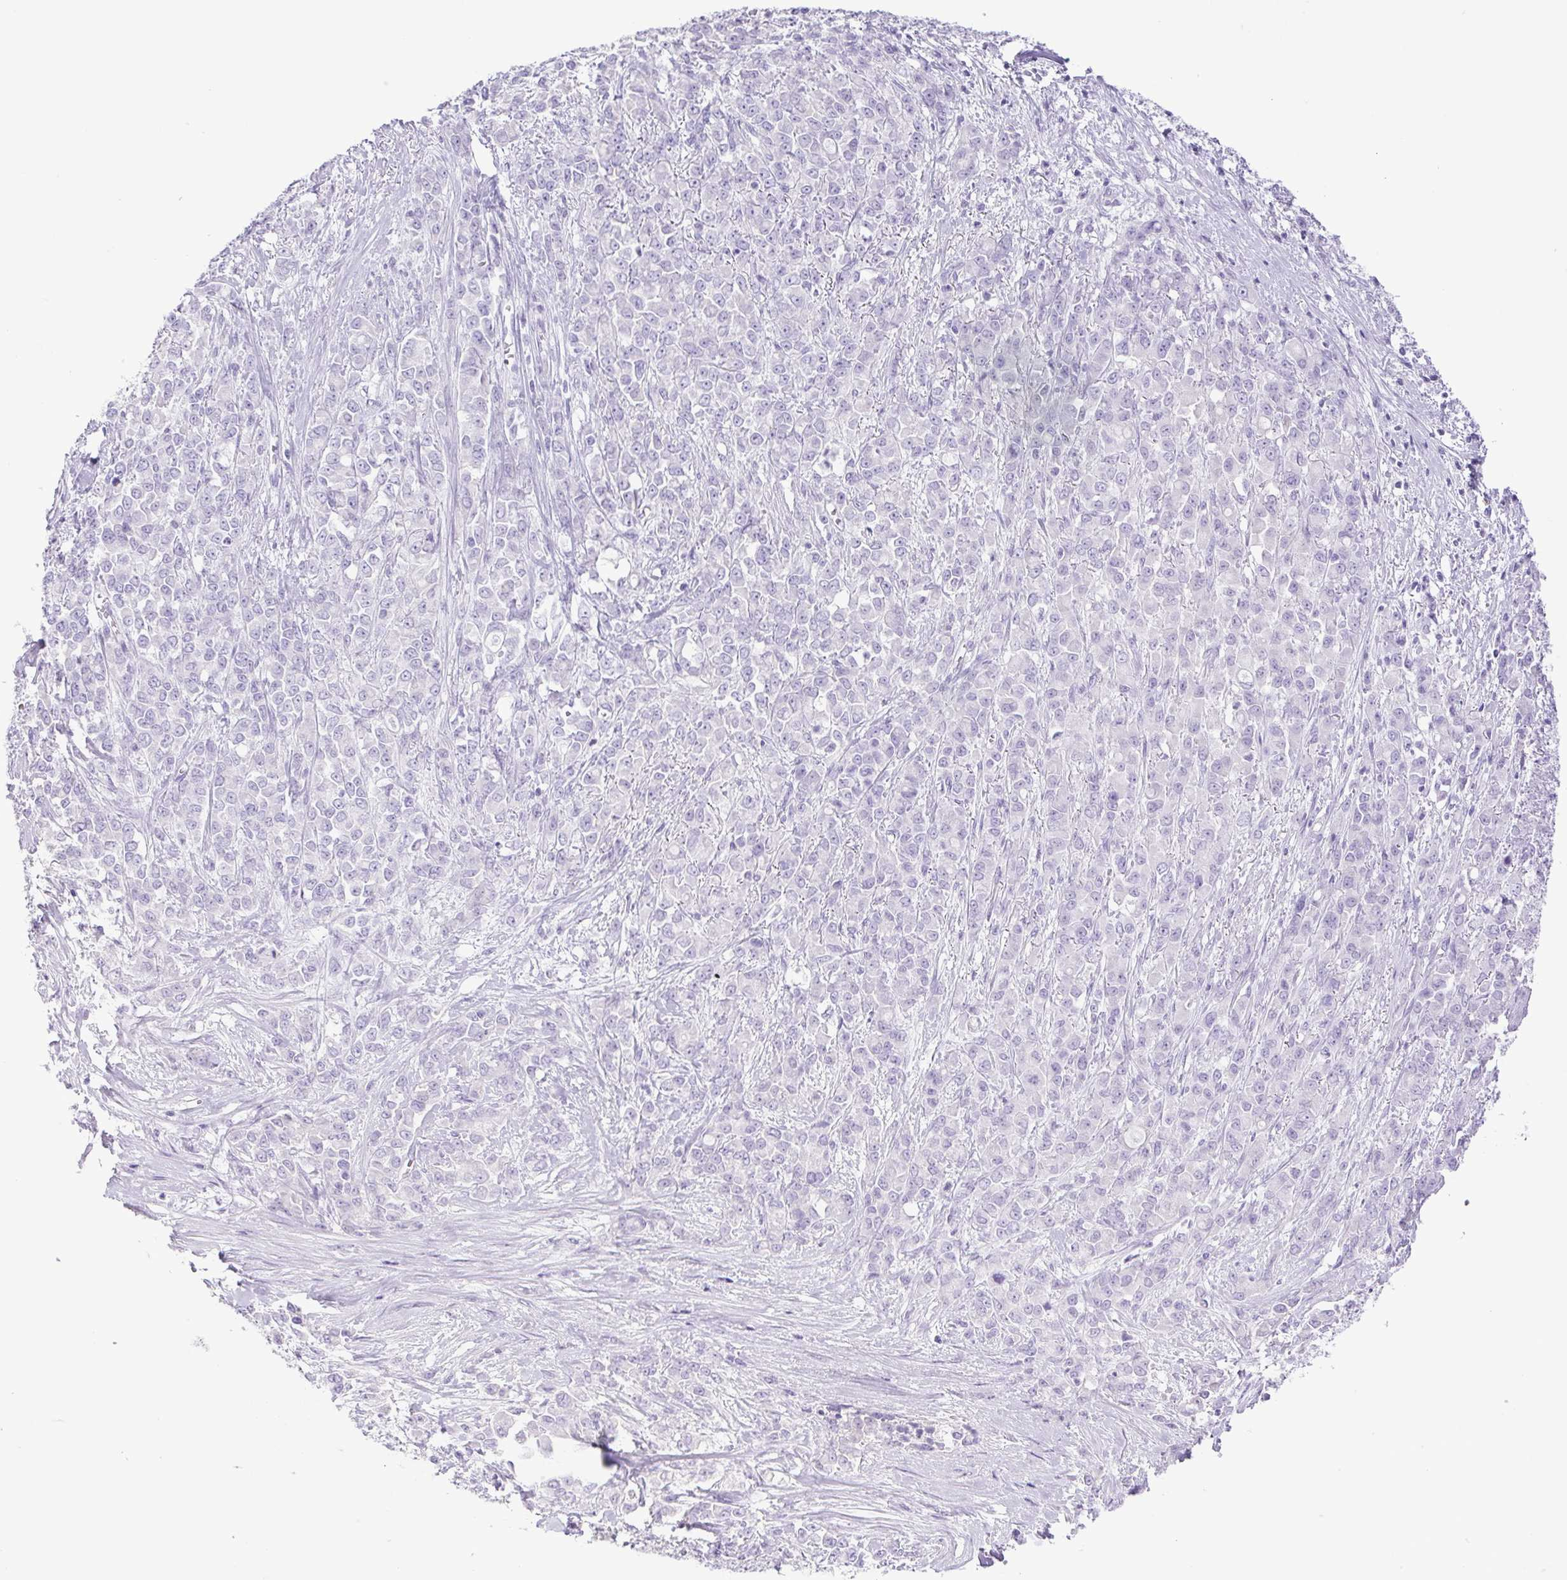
{"staining": {"intensity": "negative", "quantity": "none", "location": "none"}, "tissue": "stomach cancer", "cell_type": "Tumor cells", "image_type": "cancer", "snomed": [{"axis": "morphology", "description": "Adenocarcinoma, NOS"}, {"axis": "topography", "description": "Stomach"}], "caption": "High power microscopy image of an immunohistochemistry (IHC) image of adenocarcinoma (stomach), revealing no significant expression in tumor cells.", "gene": "CDSN", "patient": {"sex": "female", "age": 76}}